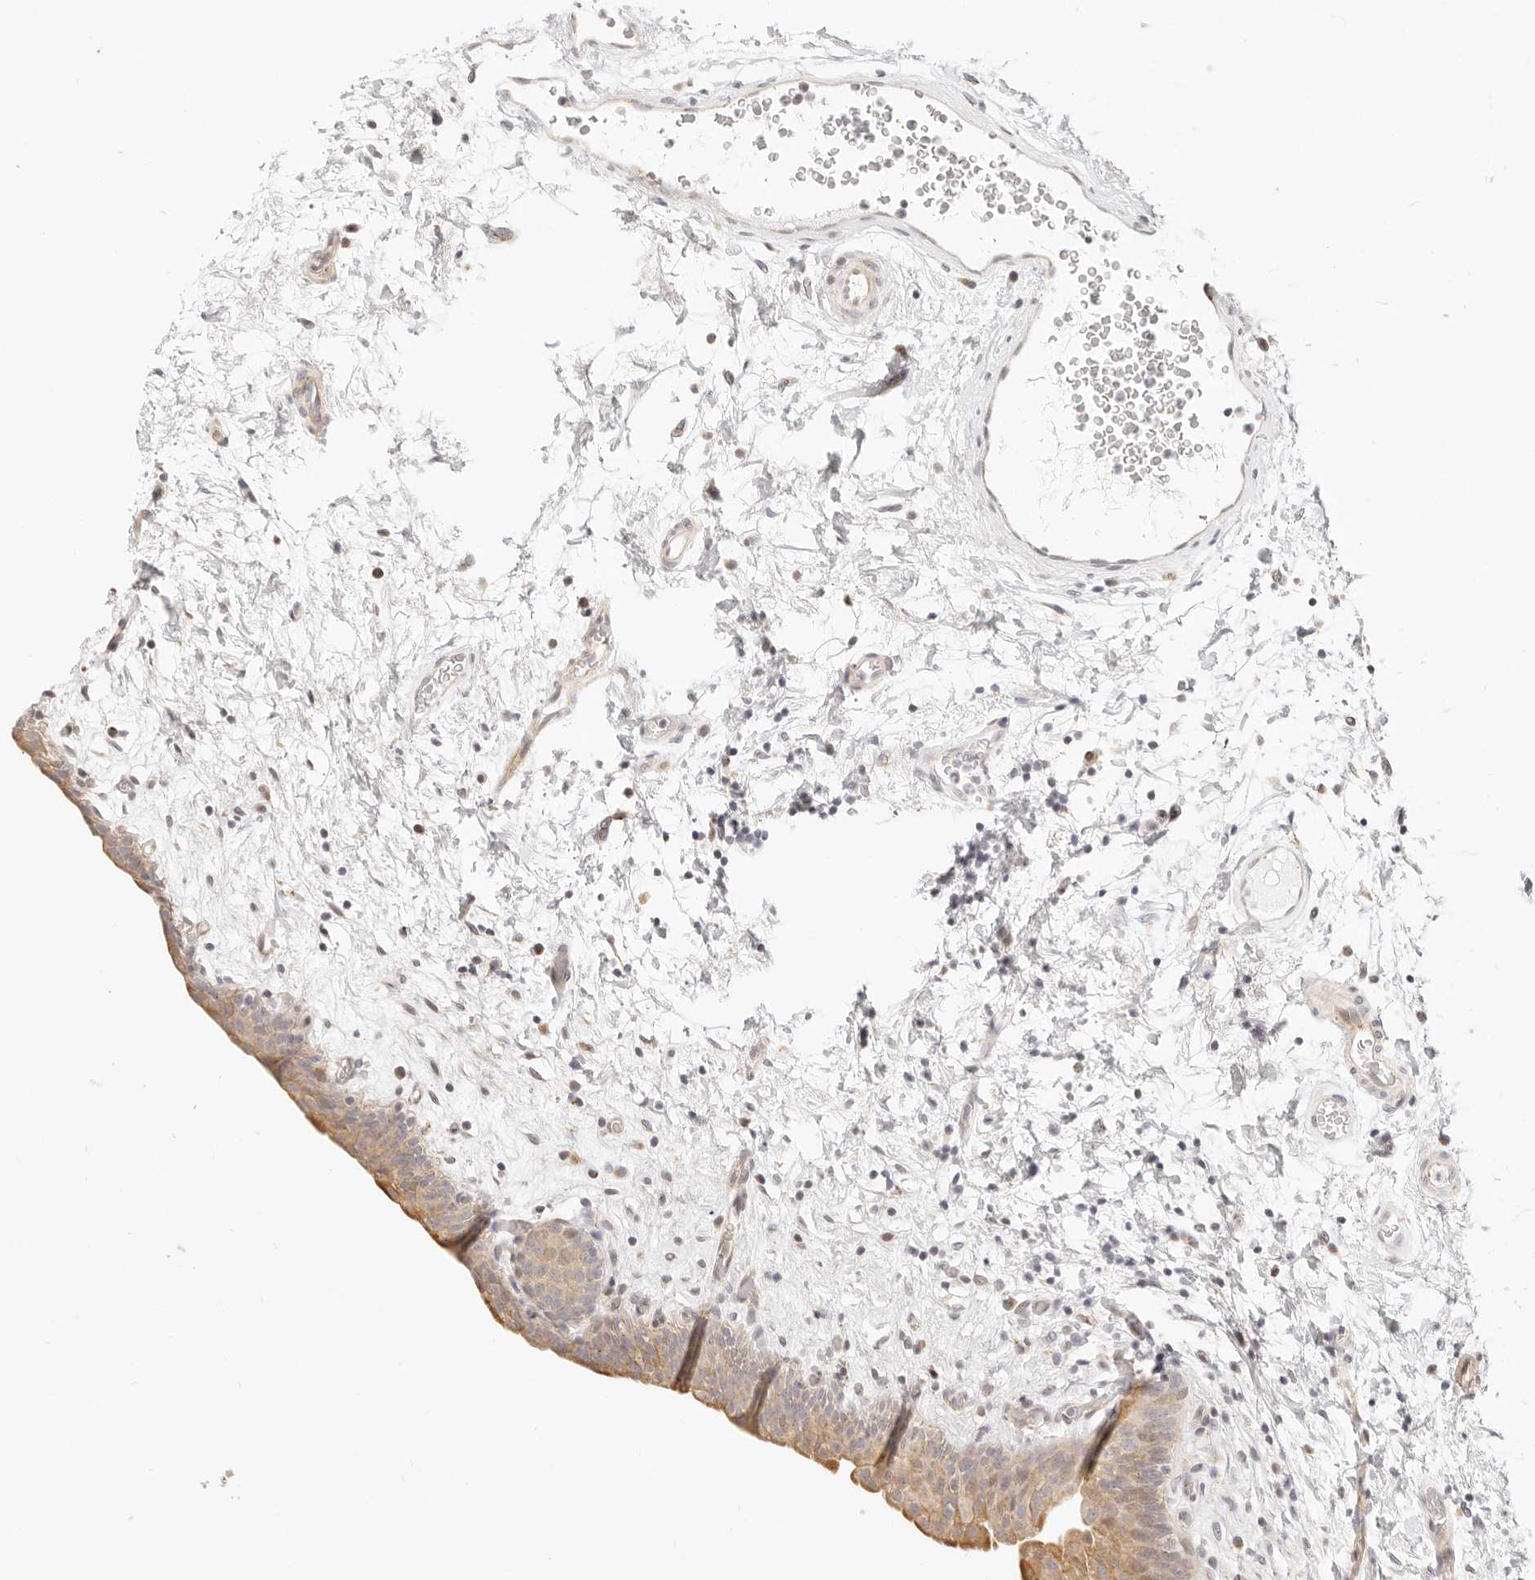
{"staining": {"intensity": "moderate", "quantity": "25%-75%", "location": "cytoplasmic/membranous"}, "tissue": "urinary bladder", "cell_type": "Urothelial cells", "image_type": "normal", "snomed": [{"axis": "morphology", "description": "Normal tissue, NOS"}, {"axis": "topography", "description": "Urinary bladder"}], "caption": "Protein analysis of unremarkable urinary bladder exhibits moderate cytoplasmic/membranous staining in about 25%-75% of urothelial cells.", "gene": "FAM20B", "patient": {"sex": "male", "age": 83}}